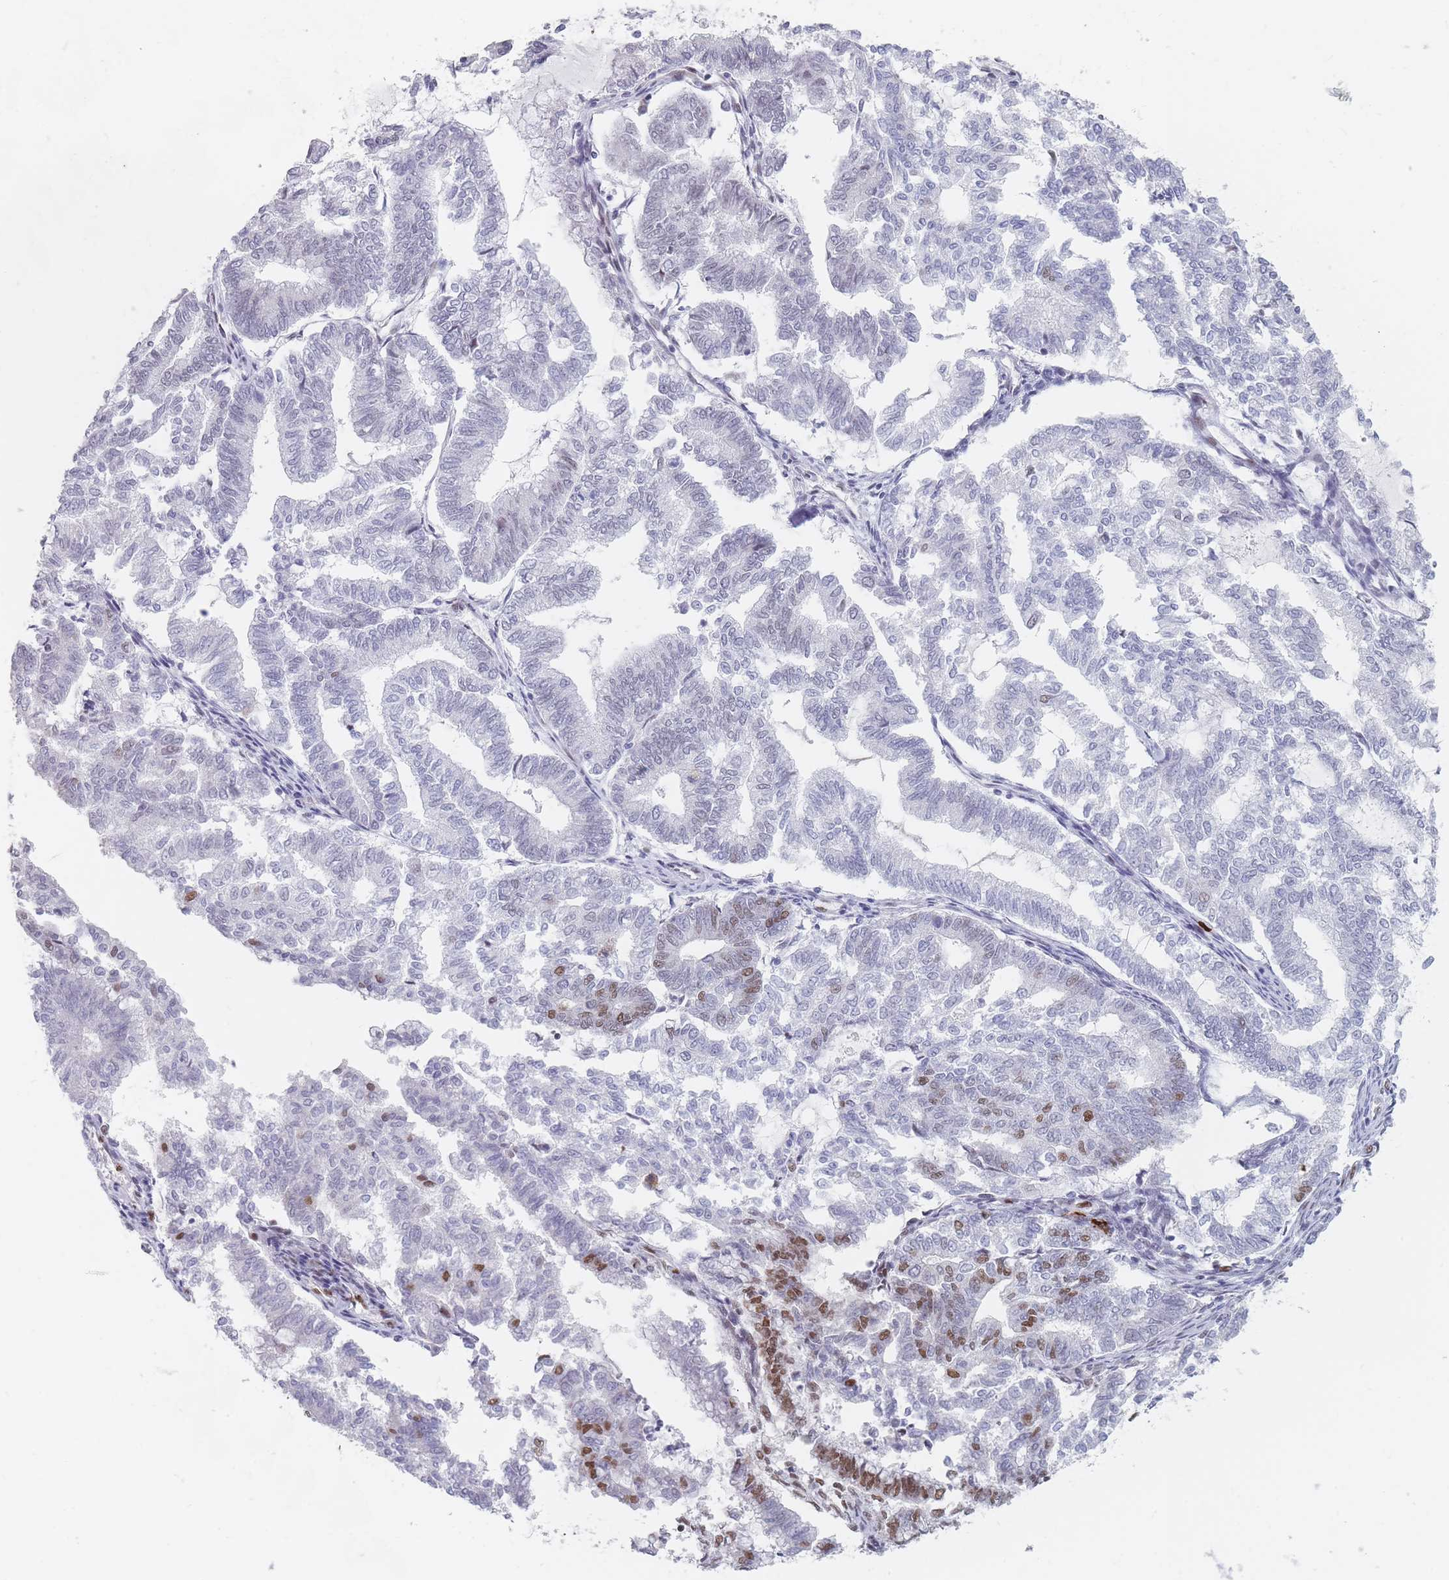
{"staining": {"intensity": "moderate", "quantity": "<25%", "location": "nuclear"}, "tissue": "endometrial cancer", "cell_type": "Tumor cells", "image_type": "cancer", "snomed": [{"axis": "morphology", "description": "Adenocarcinoma, NOS"}, {"axis": "topography", "description": "Endometrium"}], "caption": "Brown immunohistochemical staining in human endometrial cancer (adenocarcinoma) shows moderate nuclear expression in approximately <25% of tumor cells.", "gene": "SAFB2", "patient": {"sex": "female", "age": 79}}